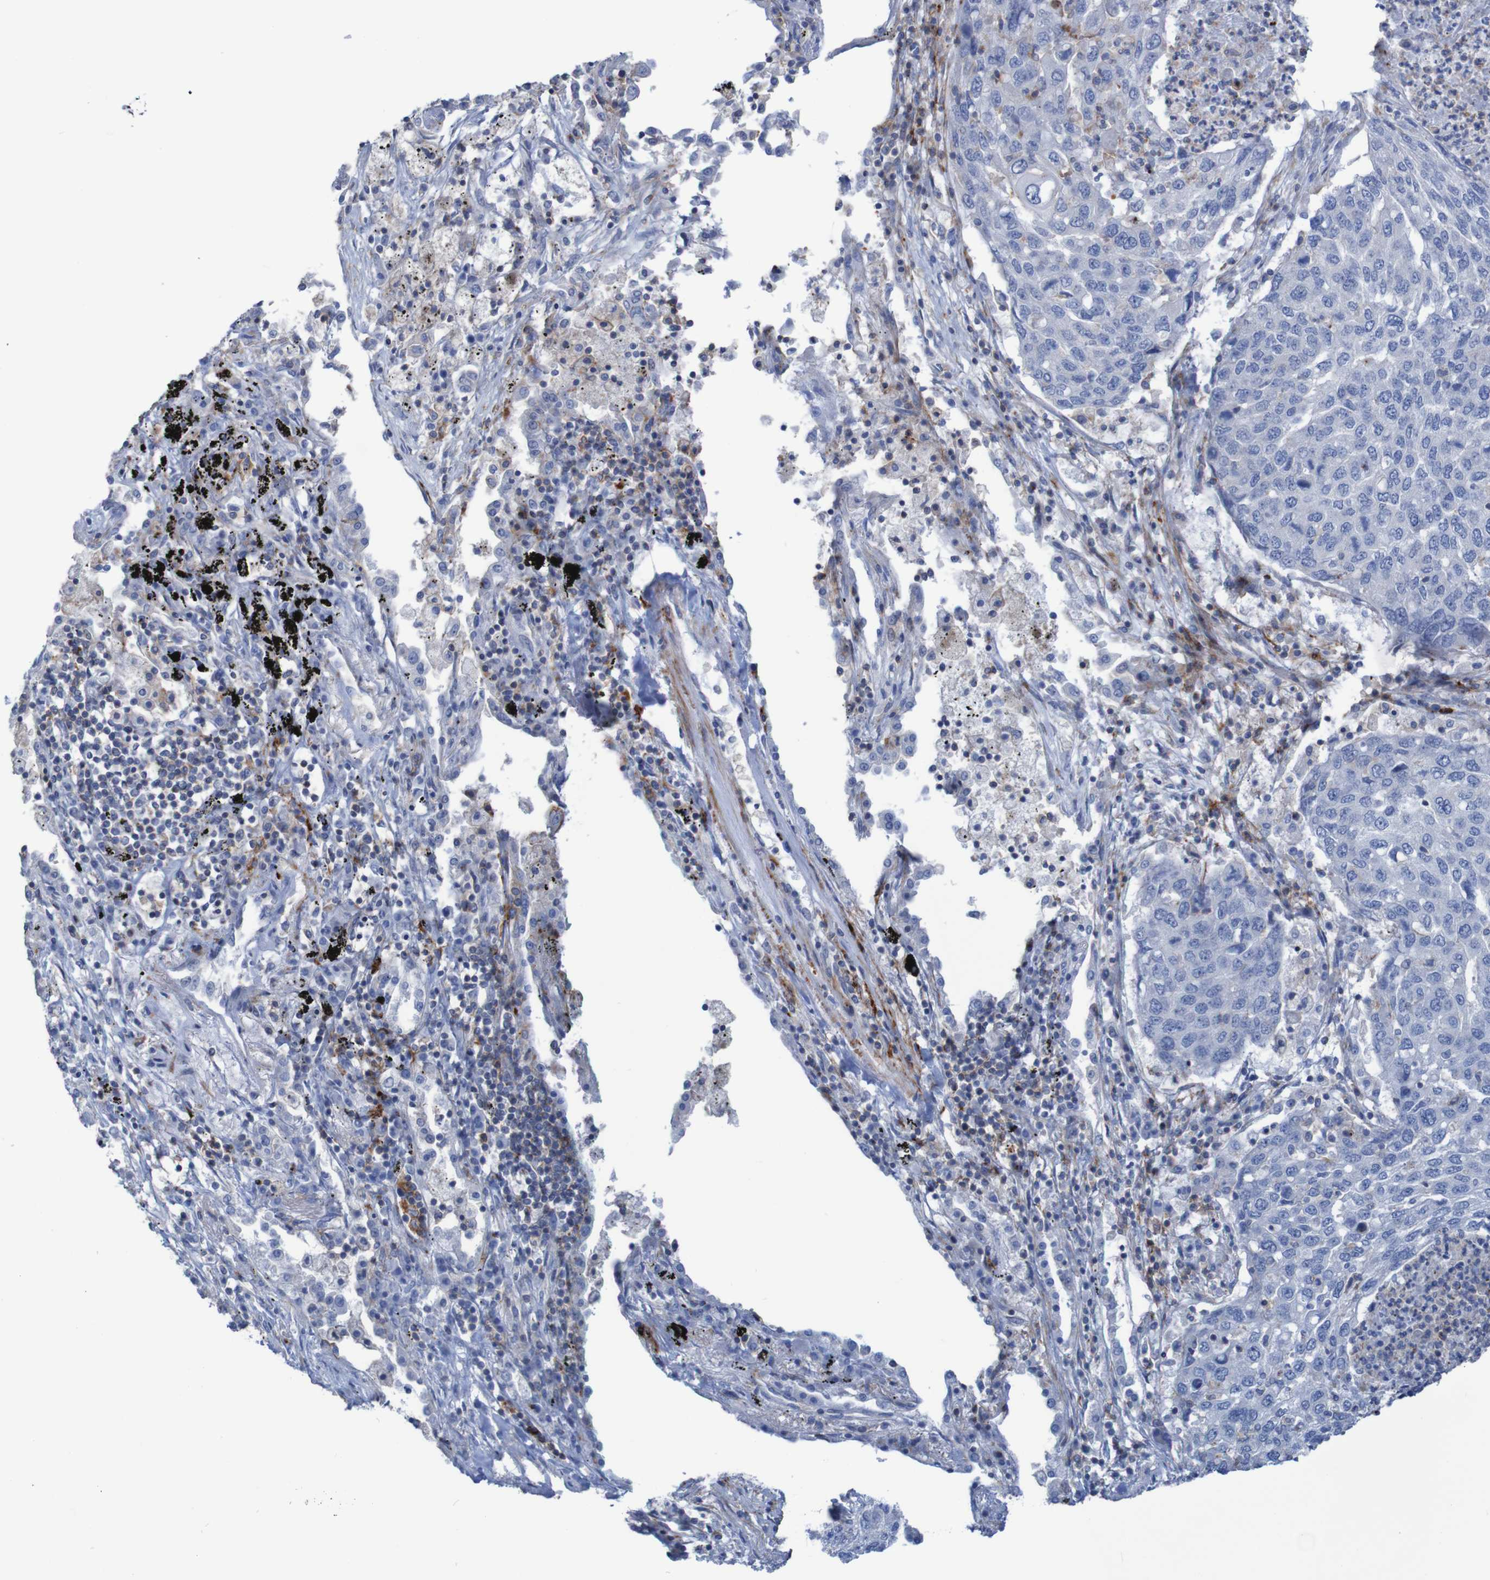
{"staining": {"intensity": "negative", "quantity": "none", "location": "none"}, "tissue": "lung cancer", "cell_type": "Tumor cells", "image_type": "cancer", "snomed": [{"axis": "morphology", "description": "Squamous cell carcinoma, NOS"}, {"axis": "topography", "description": "Lung"}], "caption": "Immunohistochemistry (IHC) histopathology image of human lung cancer stained for a protein (brown), which demonstrates no positivity in tumor cells.", "gene": "RNF182", "patient": {"sex": "female", "age": 63}}